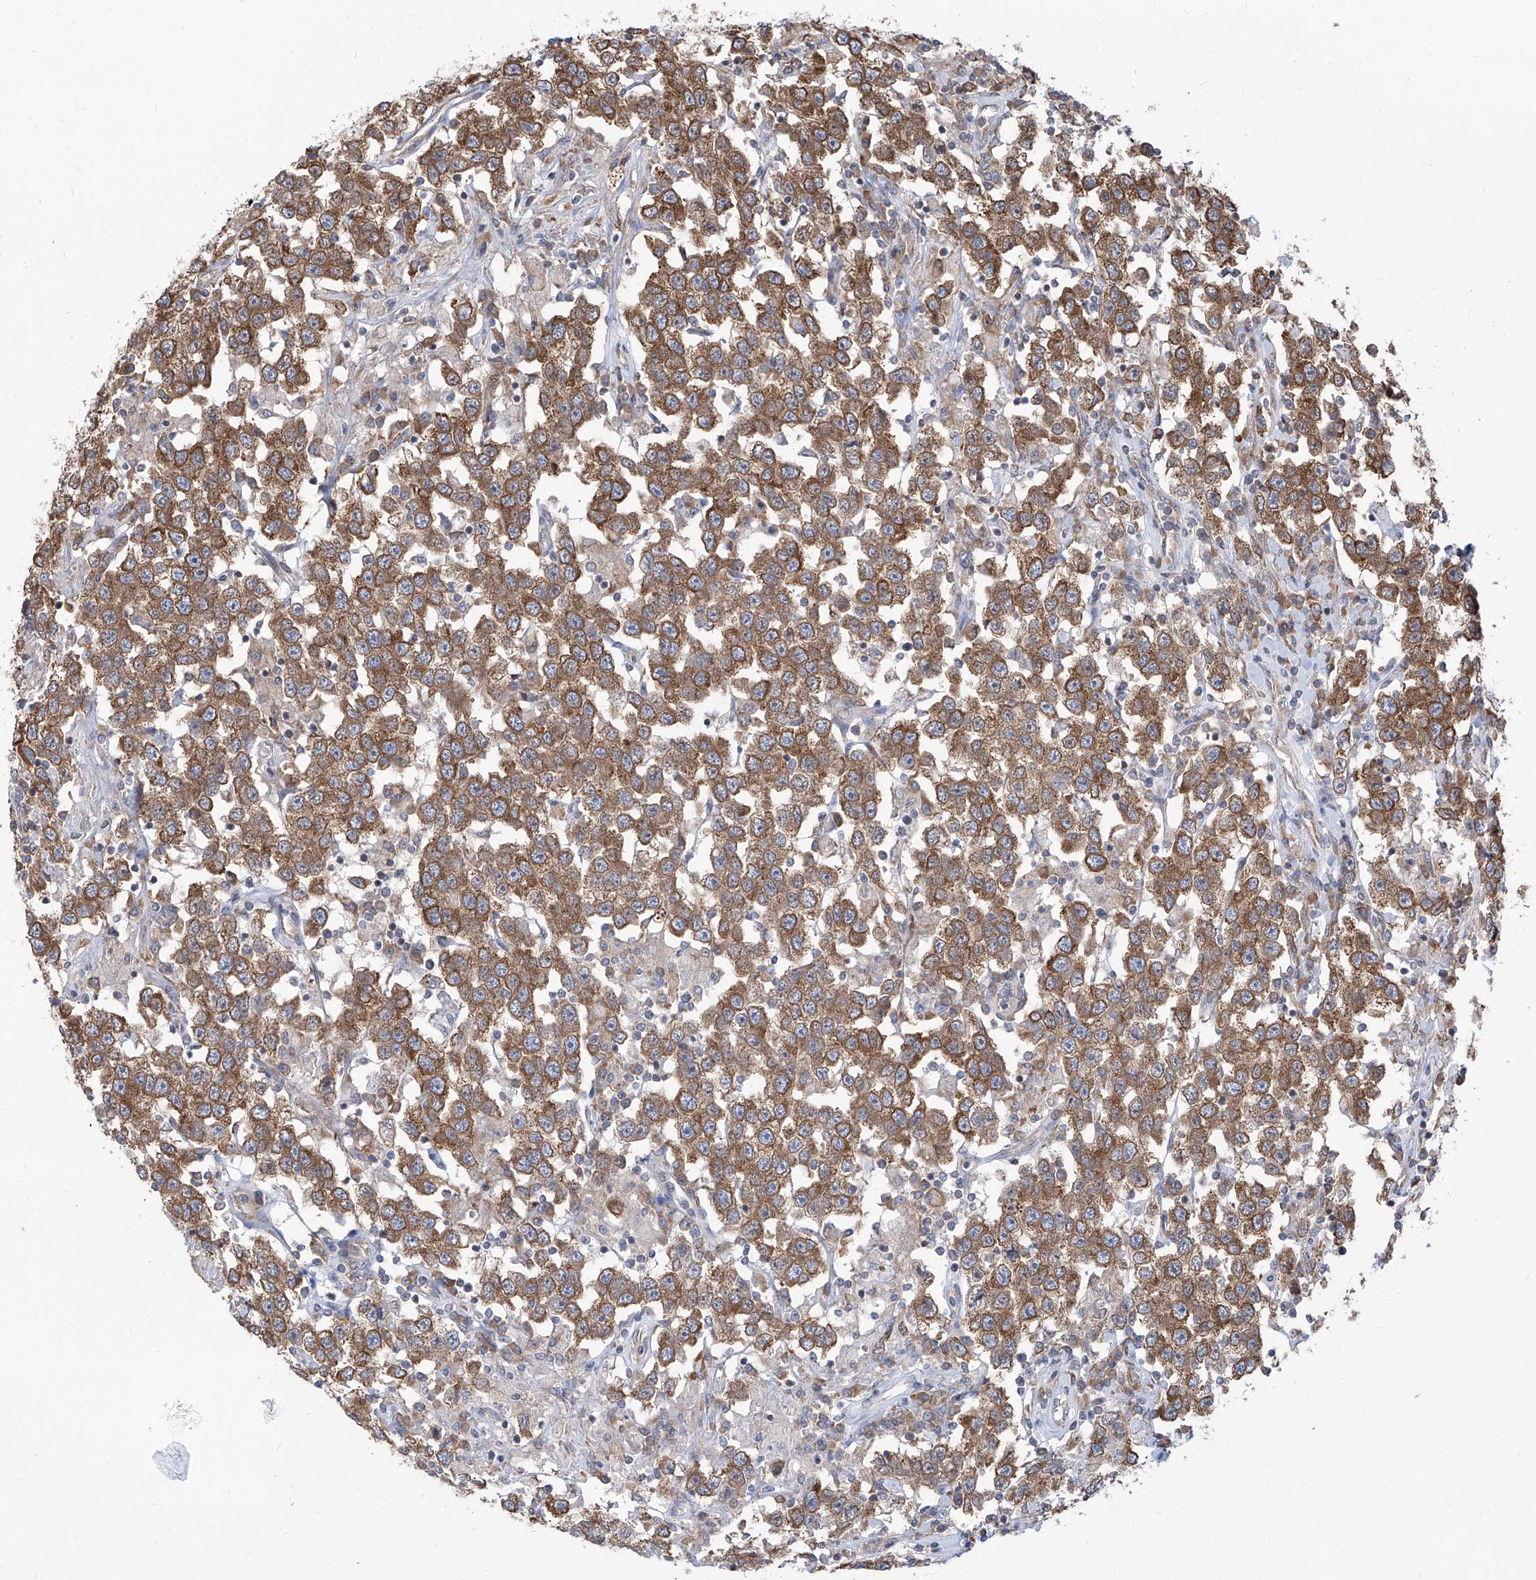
{"staining": {"intensity": "moderate", "quantity": ">75%", "location": "cytoplasmic/membranous"}, "tissue": "testis cancer", "cell_type": "Tumor cells", "image_type": "cancer", "snomed": [{"axis": "morphology", "description": "Seminoma, NOS"}, {"axis": "topography", "description": "Testis"}], "caption": "The photomicrograph reveals immunohistochemical staining of testis cancer (seminoma). There is moderate cytoplasmic/membranous expression is present in about >75% of tumor cells.", "gene": "FAM83B", "patient": {"sex": "male", "age": 41}}